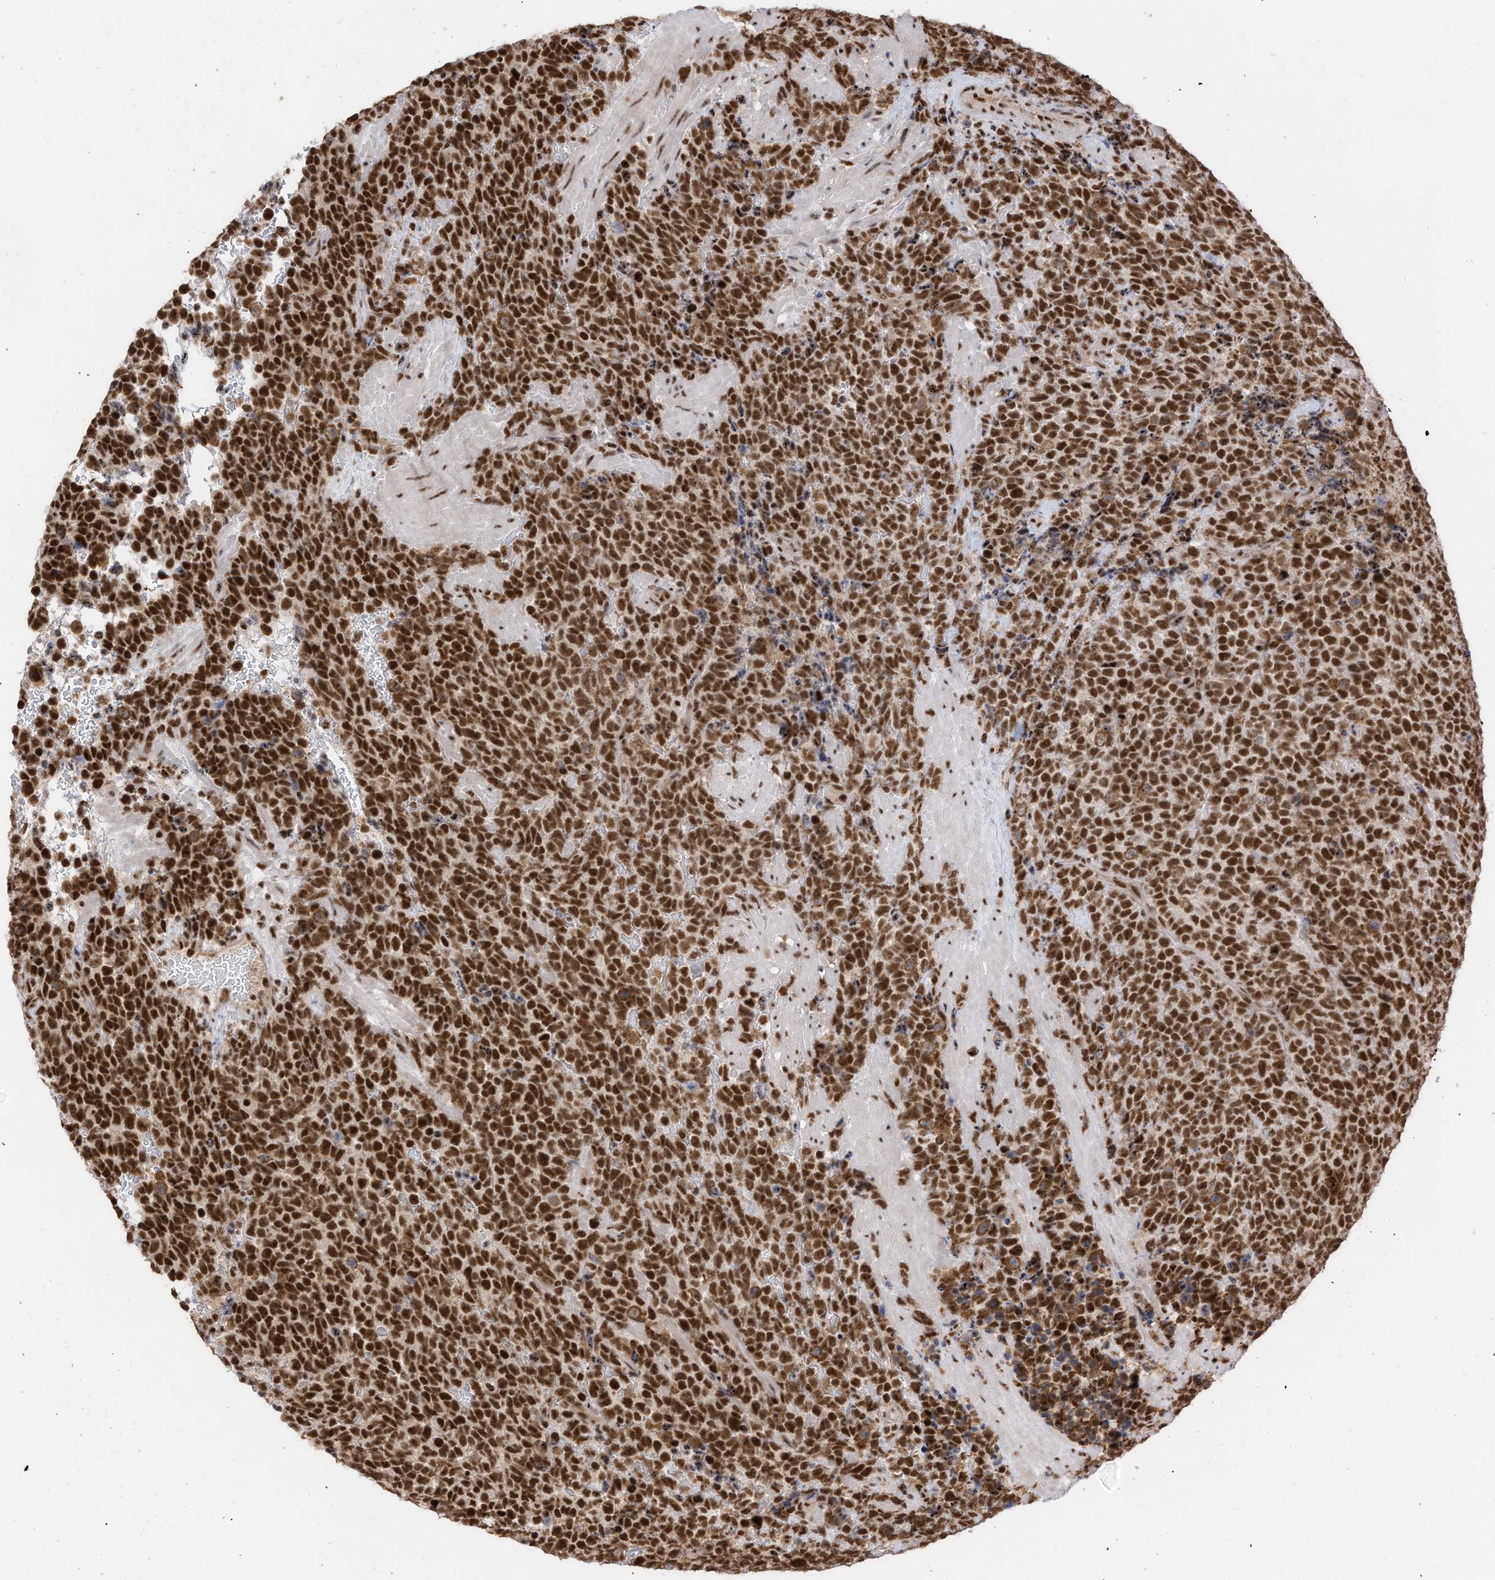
{"staining": {"intensity": "strong", "quantity": ">75%", "location": "nuclear"}, "tissue": "urothelial cancer", "cell_type": "Tumor cells", "image_type": "cancer", "snomed": [{"axis": "morphology", "description": "Urothelial carcinoma, High grade"}, {"axis": "topography", "description": "Urinary bladder"}], "caption": "Strong nuclear positivity for a protein is identified in about >75% of tumor cells of urothelial cancer using immunohistochemistry (IHC).", "gene": "SF3A3", "patient": {"sex": "female", "age": 82}}